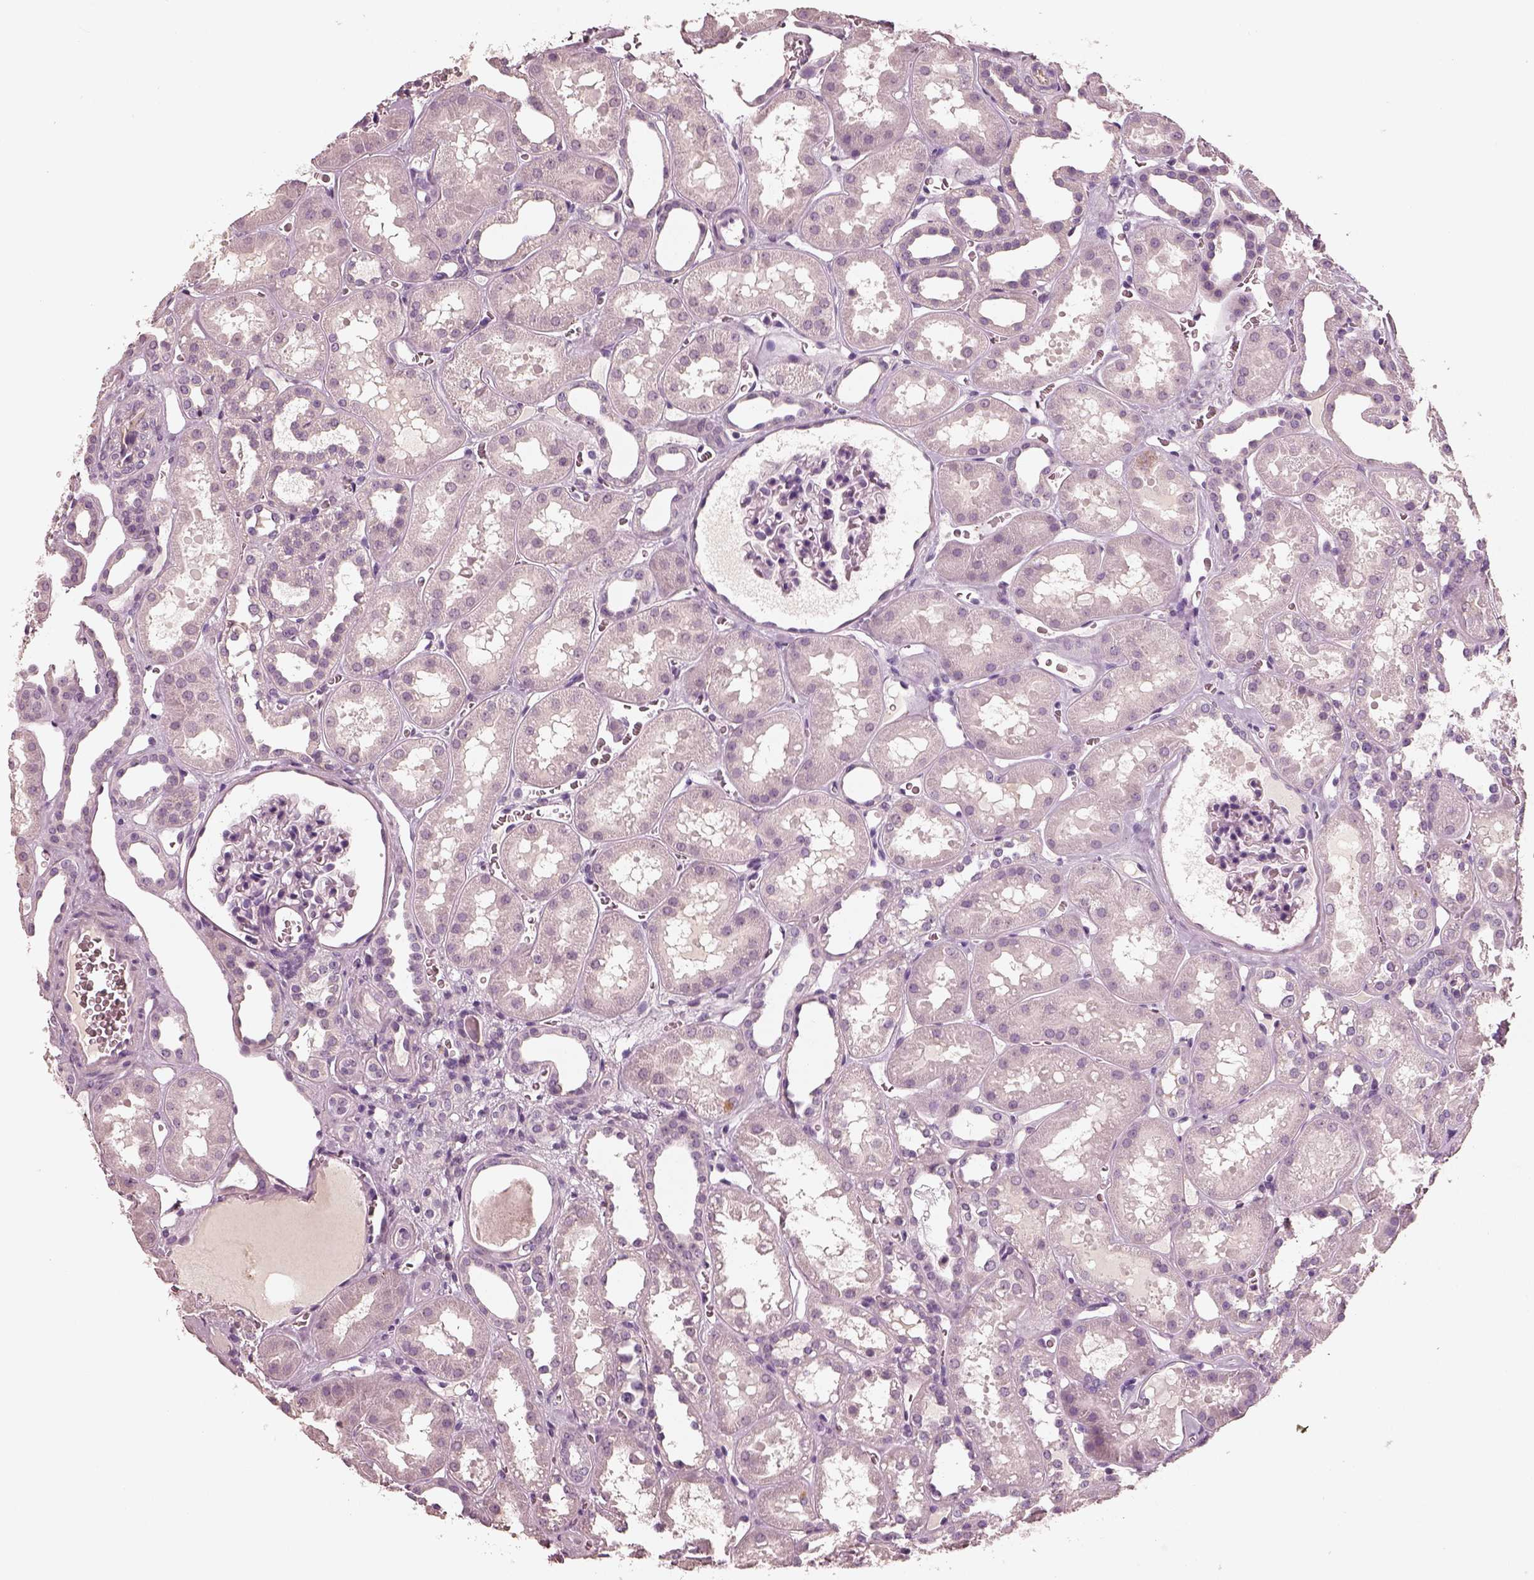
{"staining": {"intensity": "negative", "quantity": "none", "location": "none"}, "tissue": "kidney", "cell_type": "Cells in glomeruli", "image_type": "normal", "snomed": [{"axis": "morphology", "description": "Normal tissue, NOS"}, {"axis": "topography", "description": "Kidney"}], "caption": "Kidney was stained to show a protein in brown. There is no significant positivity in cells in glomeruli. (DAB IHC visualized using brightfield microscopy, high magnification).", "gene": "RS1", "patient": {"sex": "female", "age": 41}}